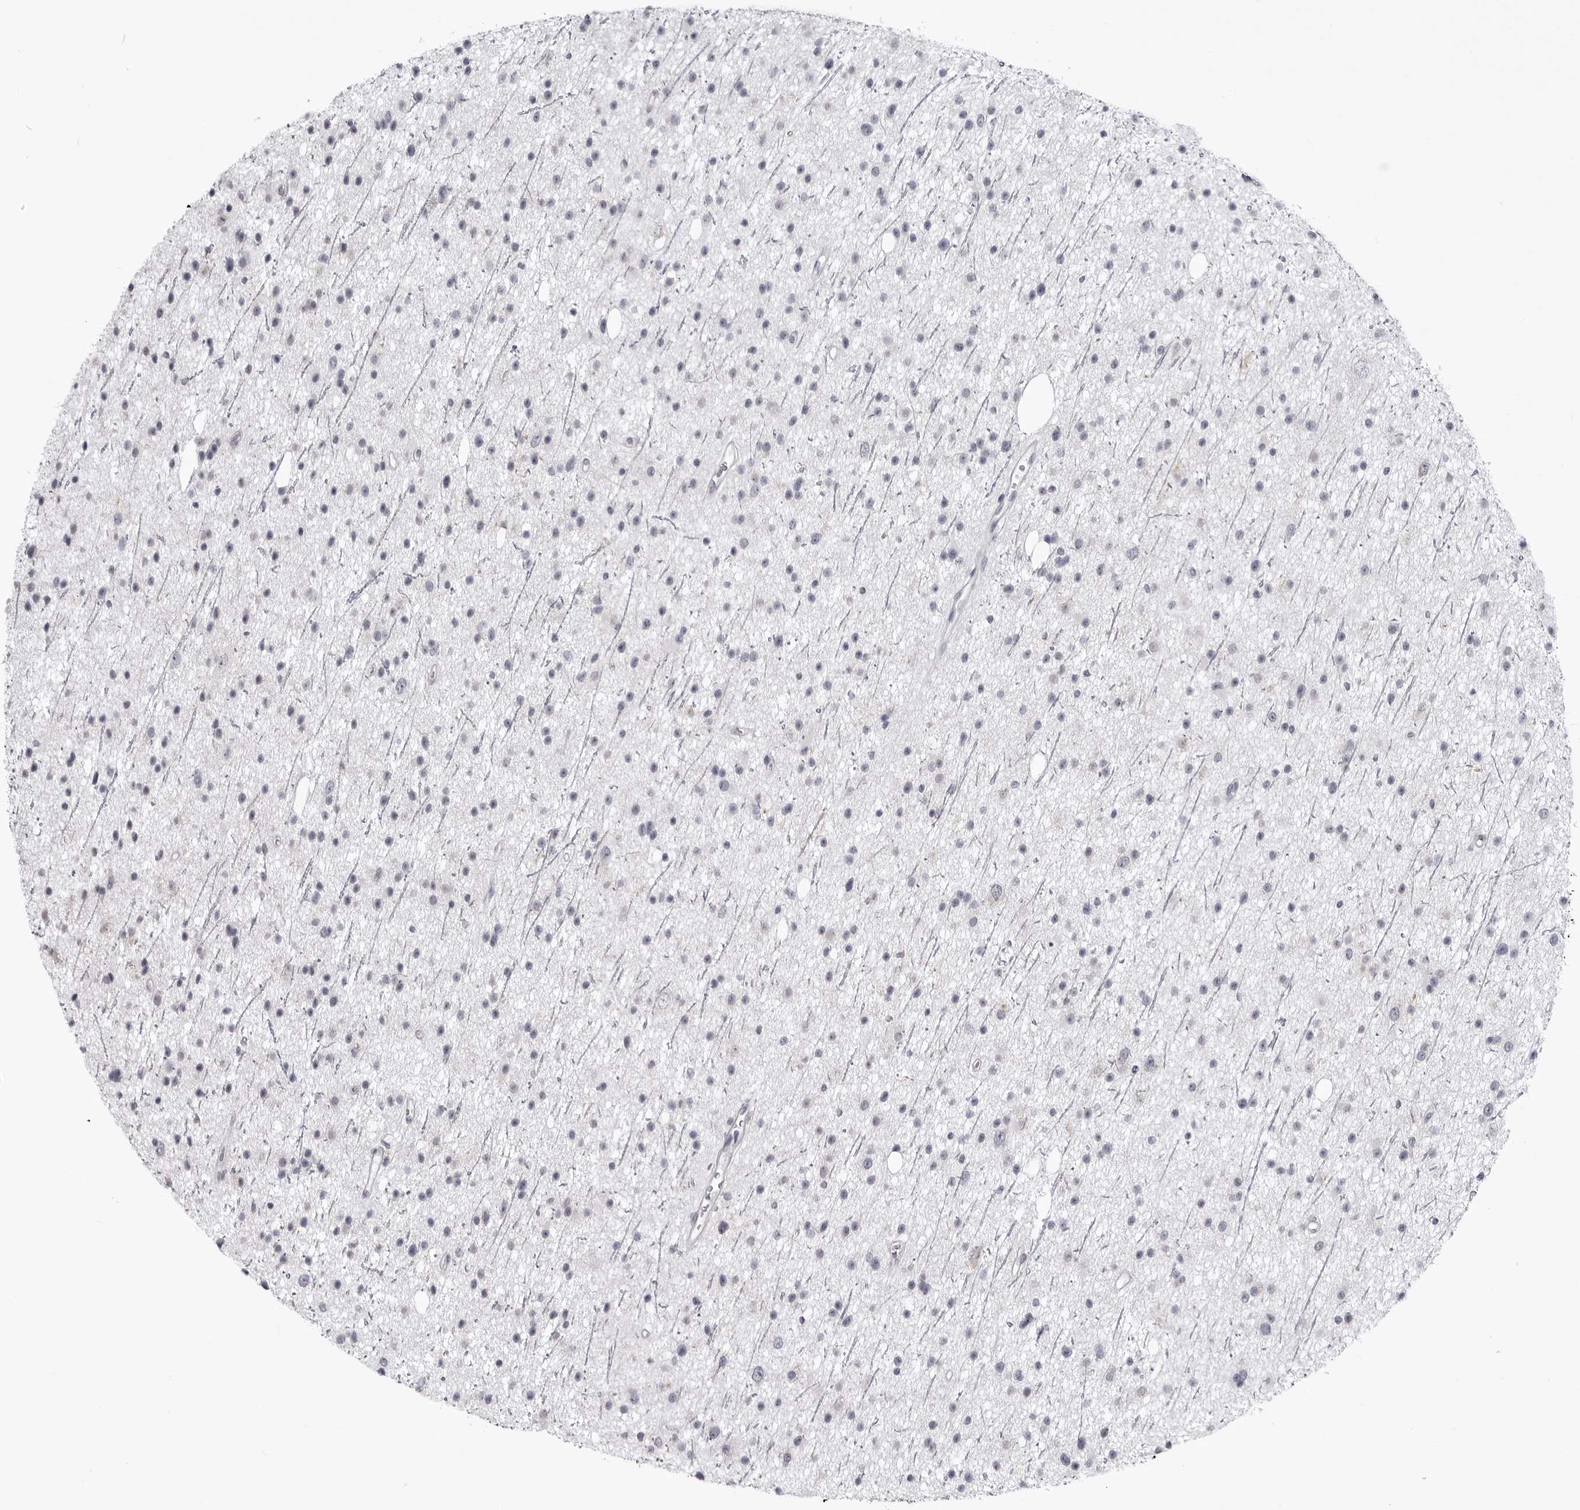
{"staining": {"intensity": "negative", "quantity": "none", "location": "none"}, "tissue": "glioma", "cell_type": "Tumor cells", "image_type": "cancer", "snomed": [{"axis": "morphology", "description": "Glioma, malignant, Low grade"}, {"axis": "topography", "description": "Cerebral cortex"}], "caption": "This is a histopathology image of IHC staining of glioma, which shows no expression in tumor cells.", "gene": "STAP2", "patient": {"sex": "female", "age": 39}}